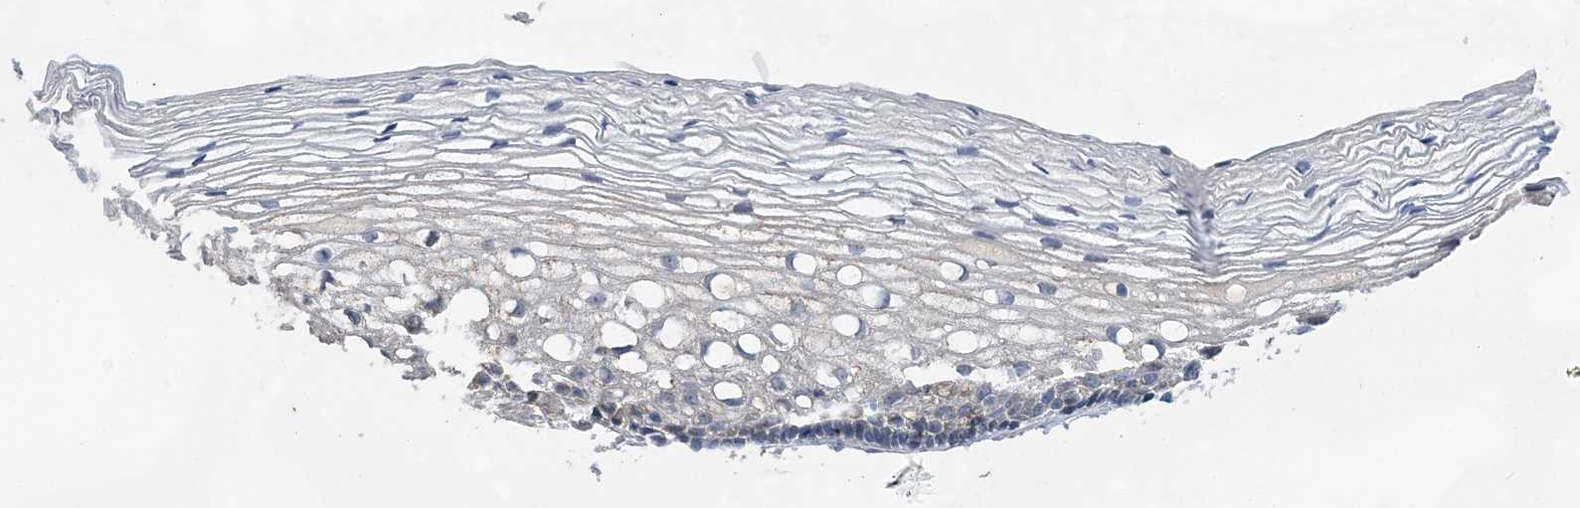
{"staining": {"intensity": "negative", "quantity": "none", "location": "none"}, "tissue": "cervix", "cell_type": "Glandular cells", "image_type": "normal", "snomed": [{"axis": "morphology", "description": "Normal tissue, NOS"}, {"axis": "topography", "description": "Cervix"}], "caption": "This image is of unremarkable cervix stained with immunohistochemistry (IHC) to label a protein in brown with the nuclei are counter-stained blue. There is no staining in glandular cells.", "gene": "TRAPPC13", "patient": {"sex": "female", "age": 27}}